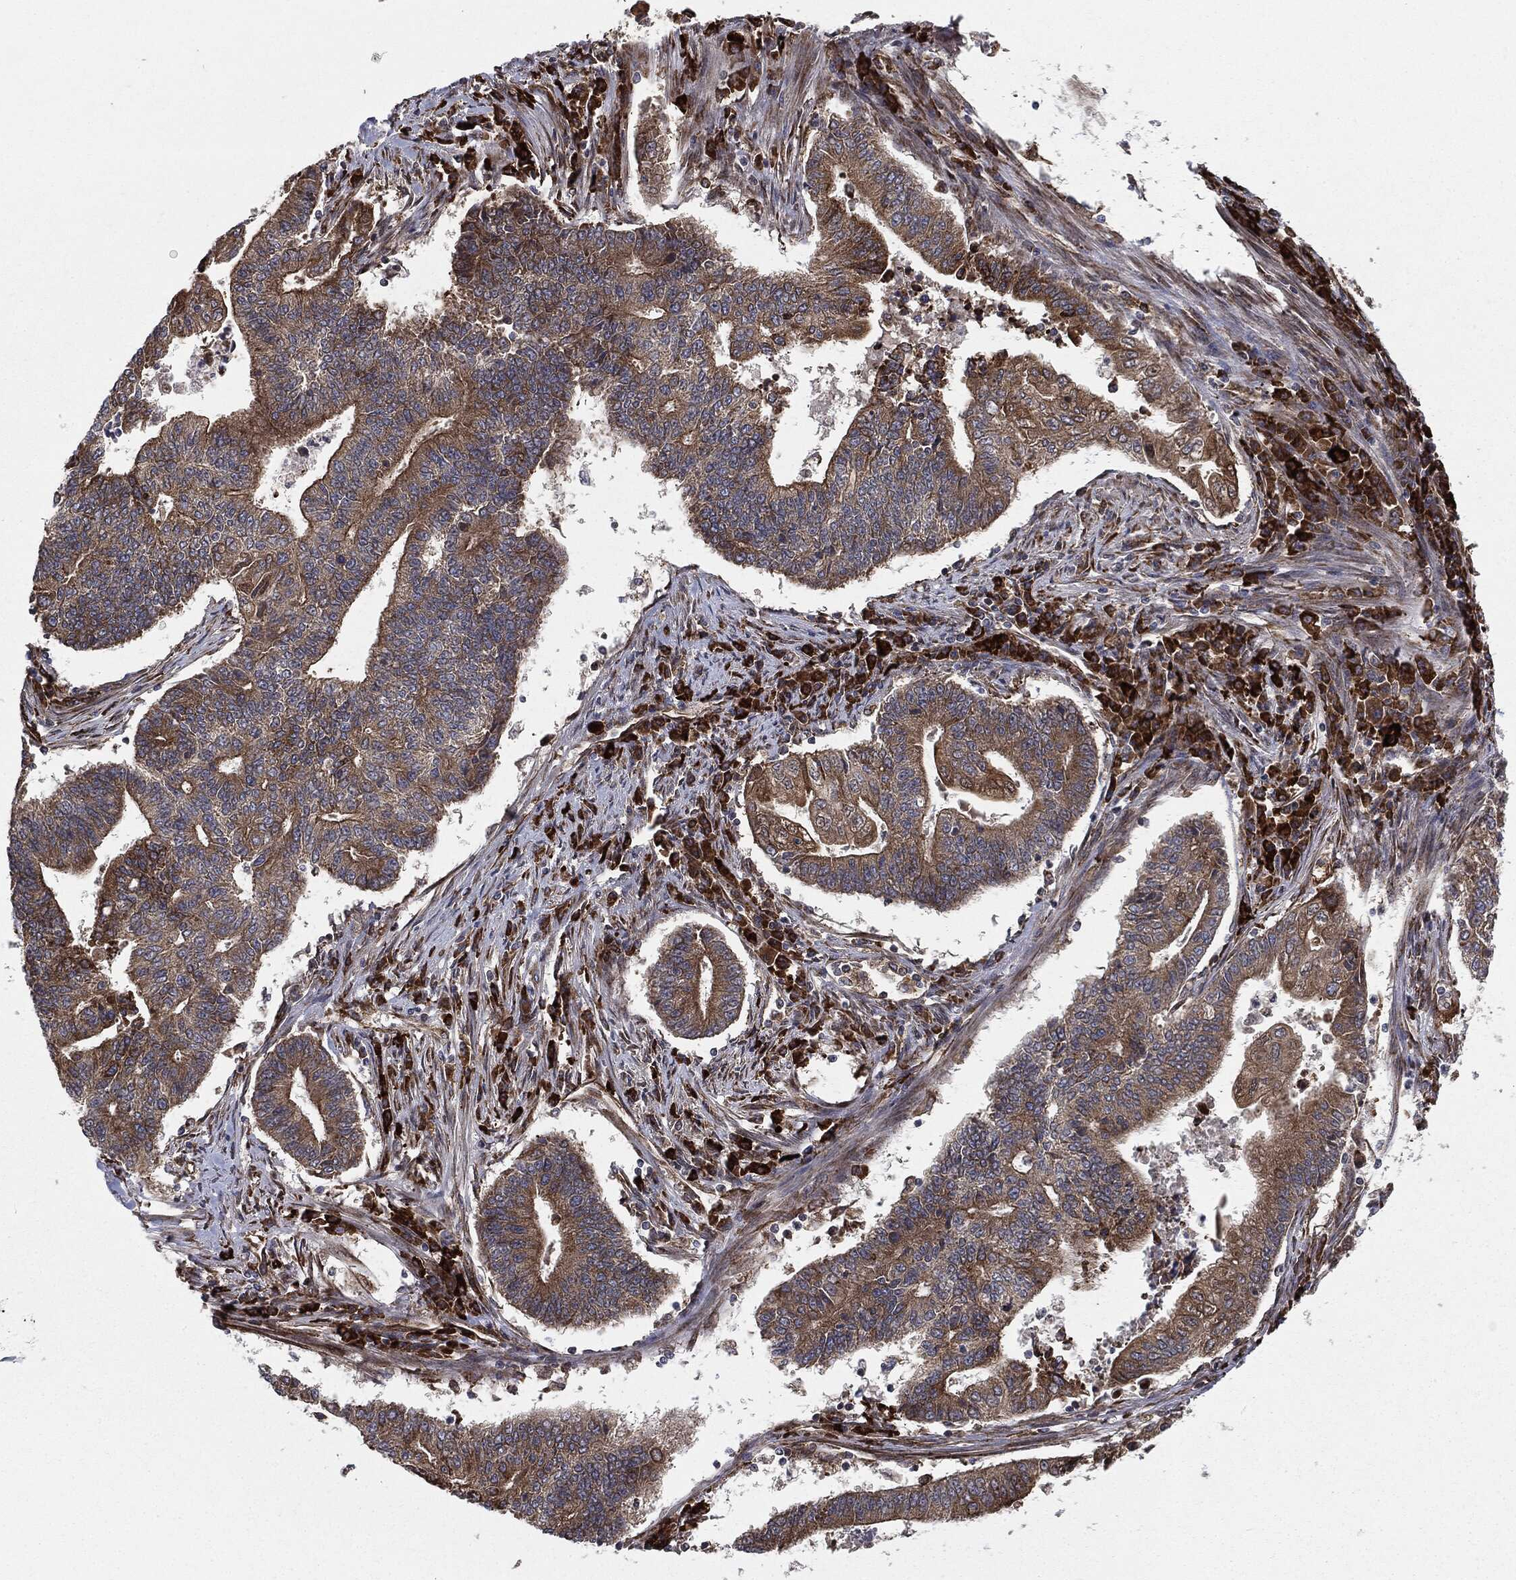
{"staining": {"intensity": "strong", "quantity": "<25%", "location": "cytoplasmic/membranous"}, "tissue": "endometrial cancer", "cell_type": "Tumor cells", "image_type": "cancer", "snomed": [{"axis": "morphology", "description": "Adenocarcinoma, NOS"}, {"axis": "topography", "description": "Uterus"}, {"axis": "topography", "description": "Endometrium"}], "caption": "This is a micrograph of IHC staining of endometrial adenocarcinoma, which shows strong expression in the cytoplasmic/membranous of tumor cells.", "gene": "CYLD", "patient": {"sex": "female", "age": 54}}